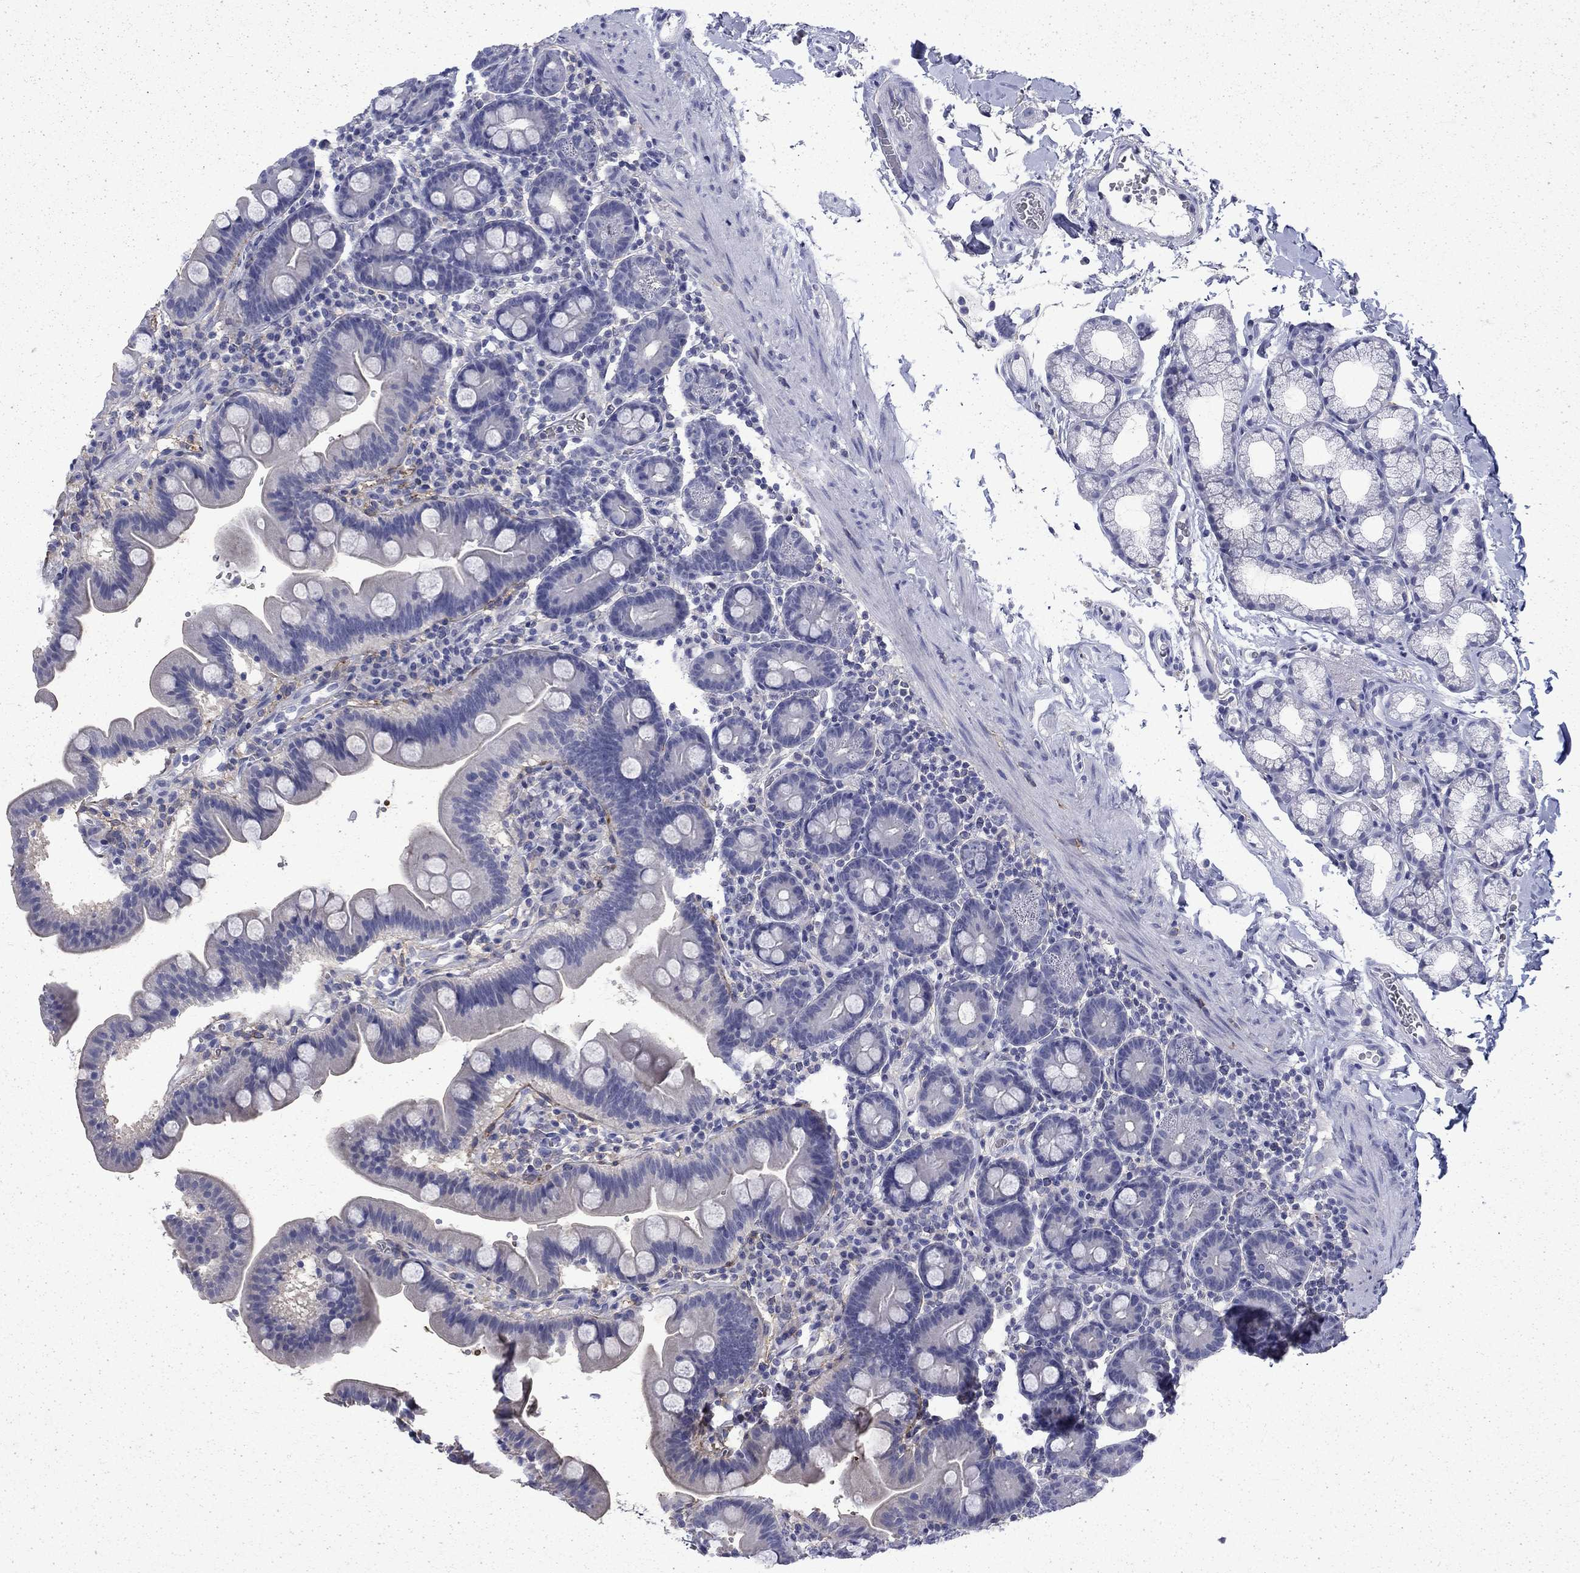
{"staining": {"intensity": "negative", "quantity": "none", "location": "none"}, "tissue": "duodenum", "cell_type": "Glandular cells", "image_type": "normal", "snomed": [{"axis": "morphology", "description": "Normal tissue, NOS"}, {"axis": "topography", "description": "Duodenum"}], "caption": "The histopathology image demonstrates no staining of glandular cells in unremarkable duodenum.", "gene": "ENPP6", "patient": {"sex": "male", "age": 59}}